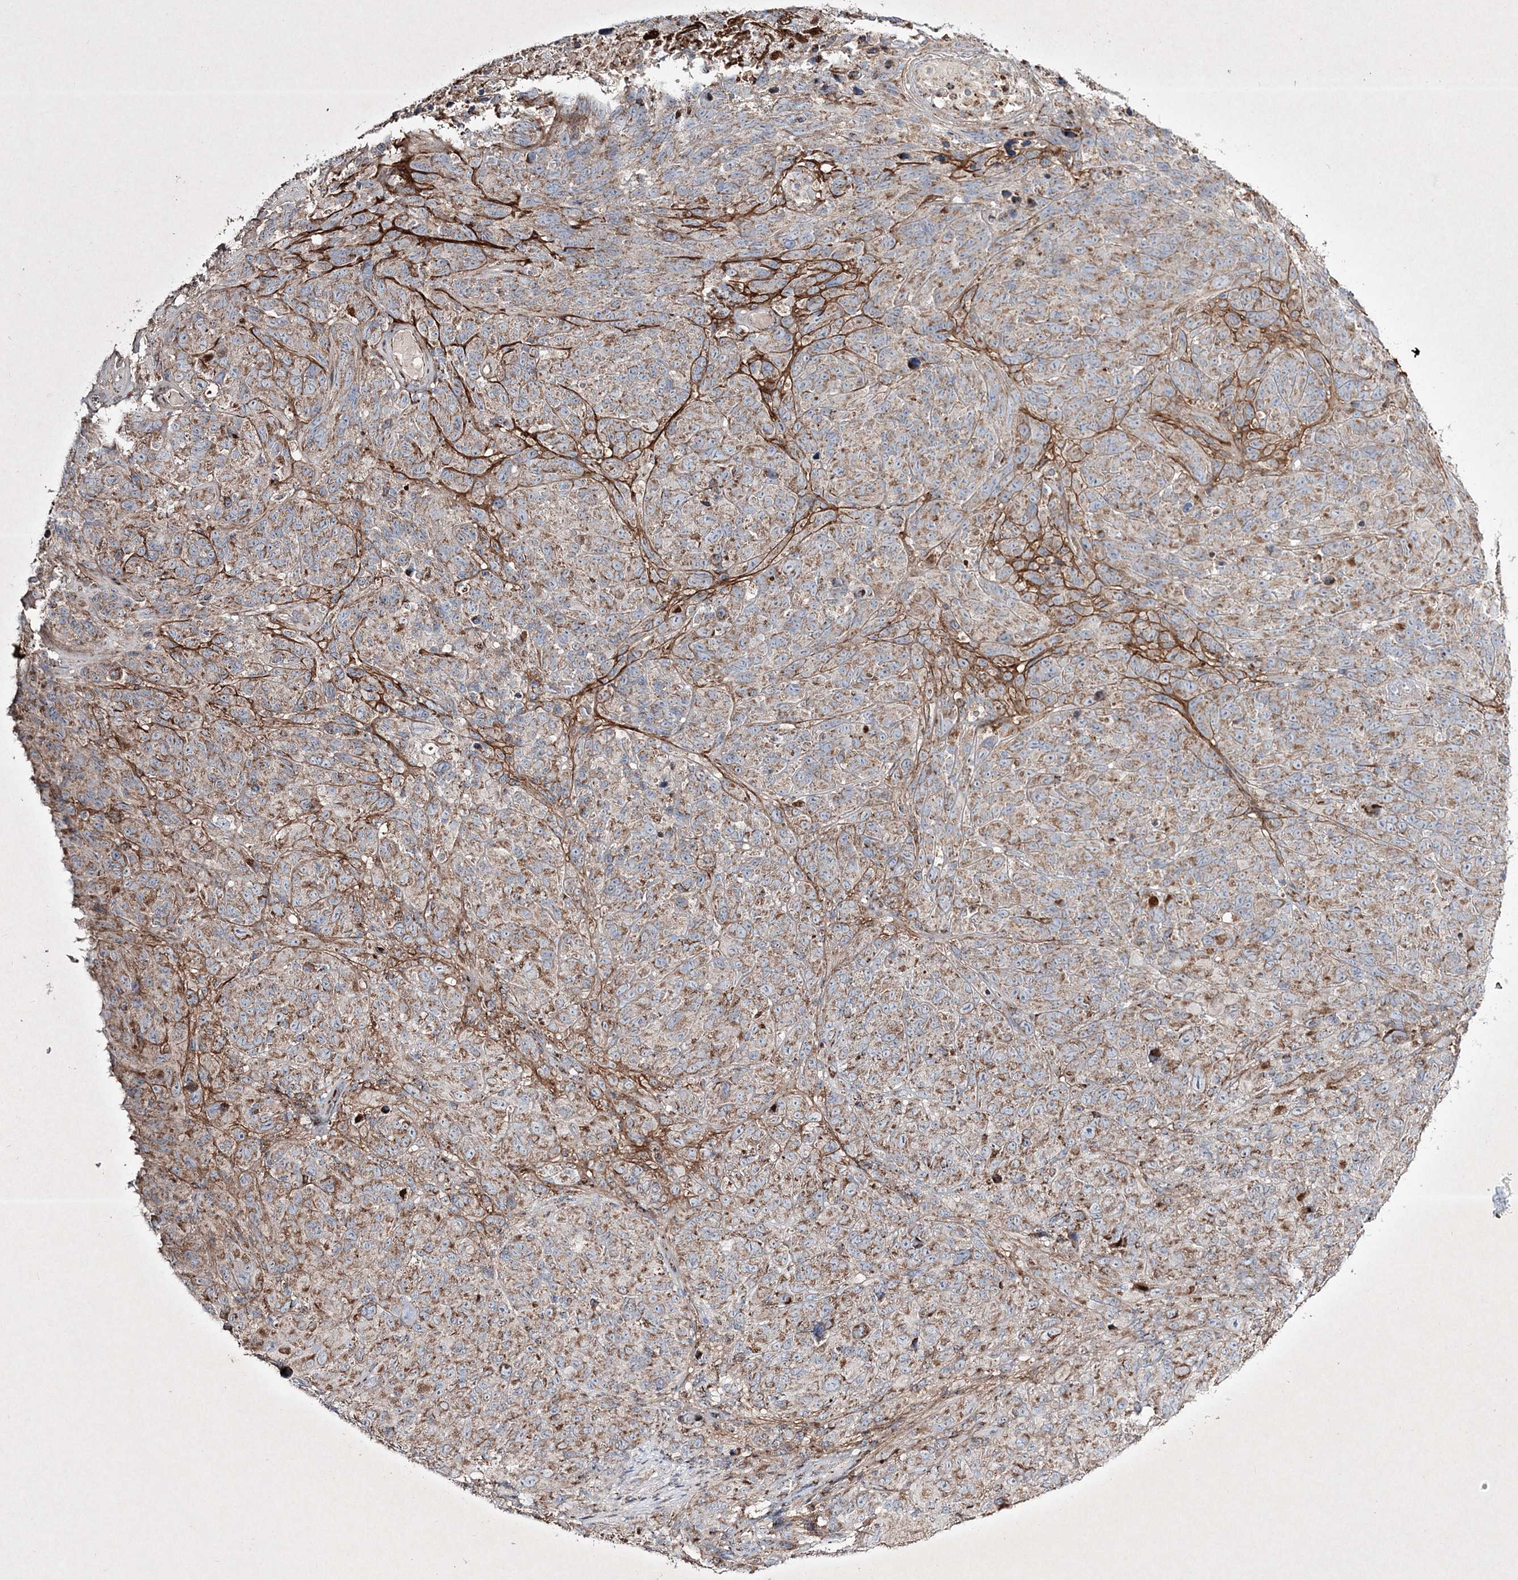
{"staining": {"intensity": "weak", "quantity": ">75%", "location": "cytoplasmic/membranous"}, "tissue": "melanoma", "cell_type": "Tumor cells", "image_type": "cancer", "snomed": [{"axis": "morphology", "description": "Malignant melanoma, NOS"}, {"axis": "topography", "description": "Skin of head"}], "caption": "Immunohistochemical staining of malignant melanoma reveals low levels of weak cytoplasmic/membranous positivity in approximately >75% of tumor cells.", "gene": "RICTOR", "patient": {"sex": "male", "age": 96}}